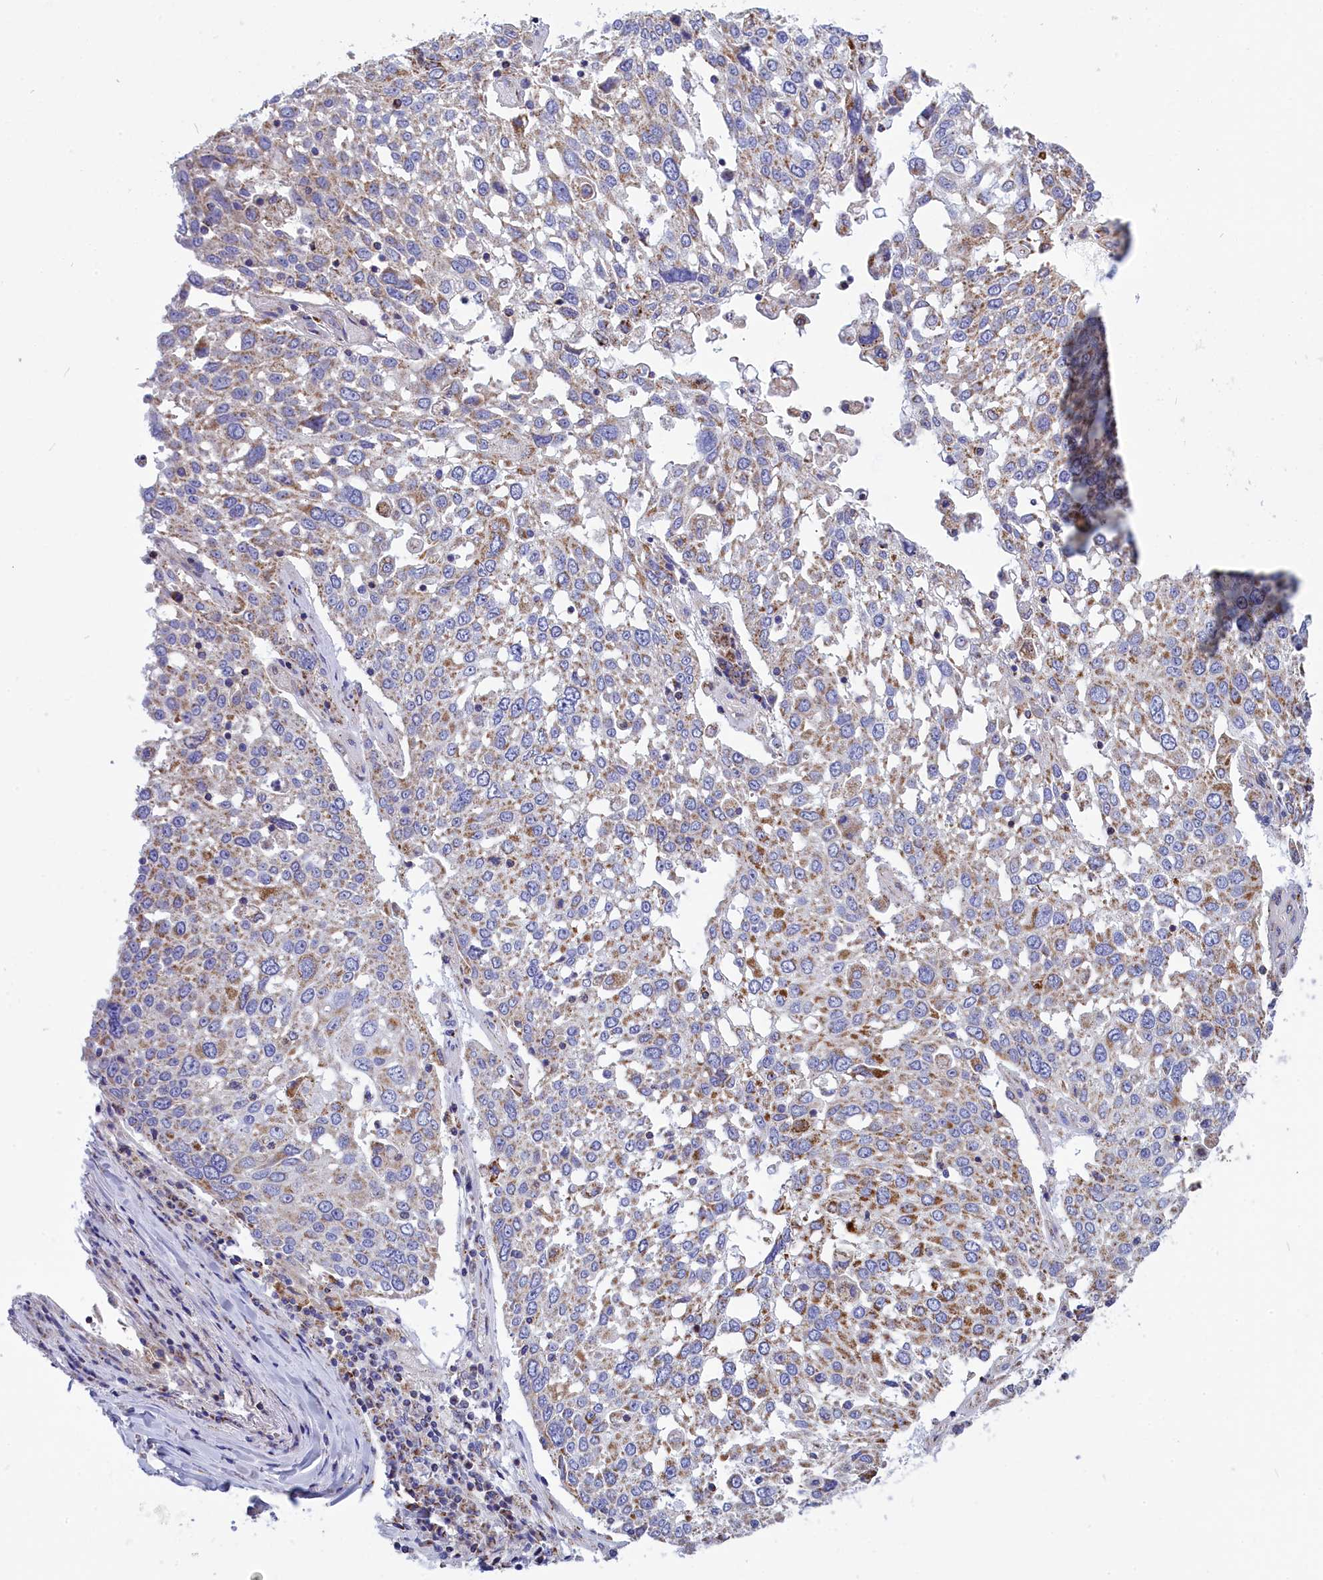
{"staining": {"intensity": "moderate", "quantity": ">75%", "location": "cytoplasmic/membranous"}, "tissue": "lung cancer", "cell_type": "Tumor cells", "image_type": "cancer", "snomed": [{"axis": "morphology", "description": "Squamous cell carcinoma, NOS"}, {"axis": "topography", "description": "Lung"}], "caption": "Lung cancer stained for a protein shows moderate cytoplasmic/membranous positivity in tumor cells.", "gene": "CCRL2", "patient": {"sex": "male", "age": 65}}